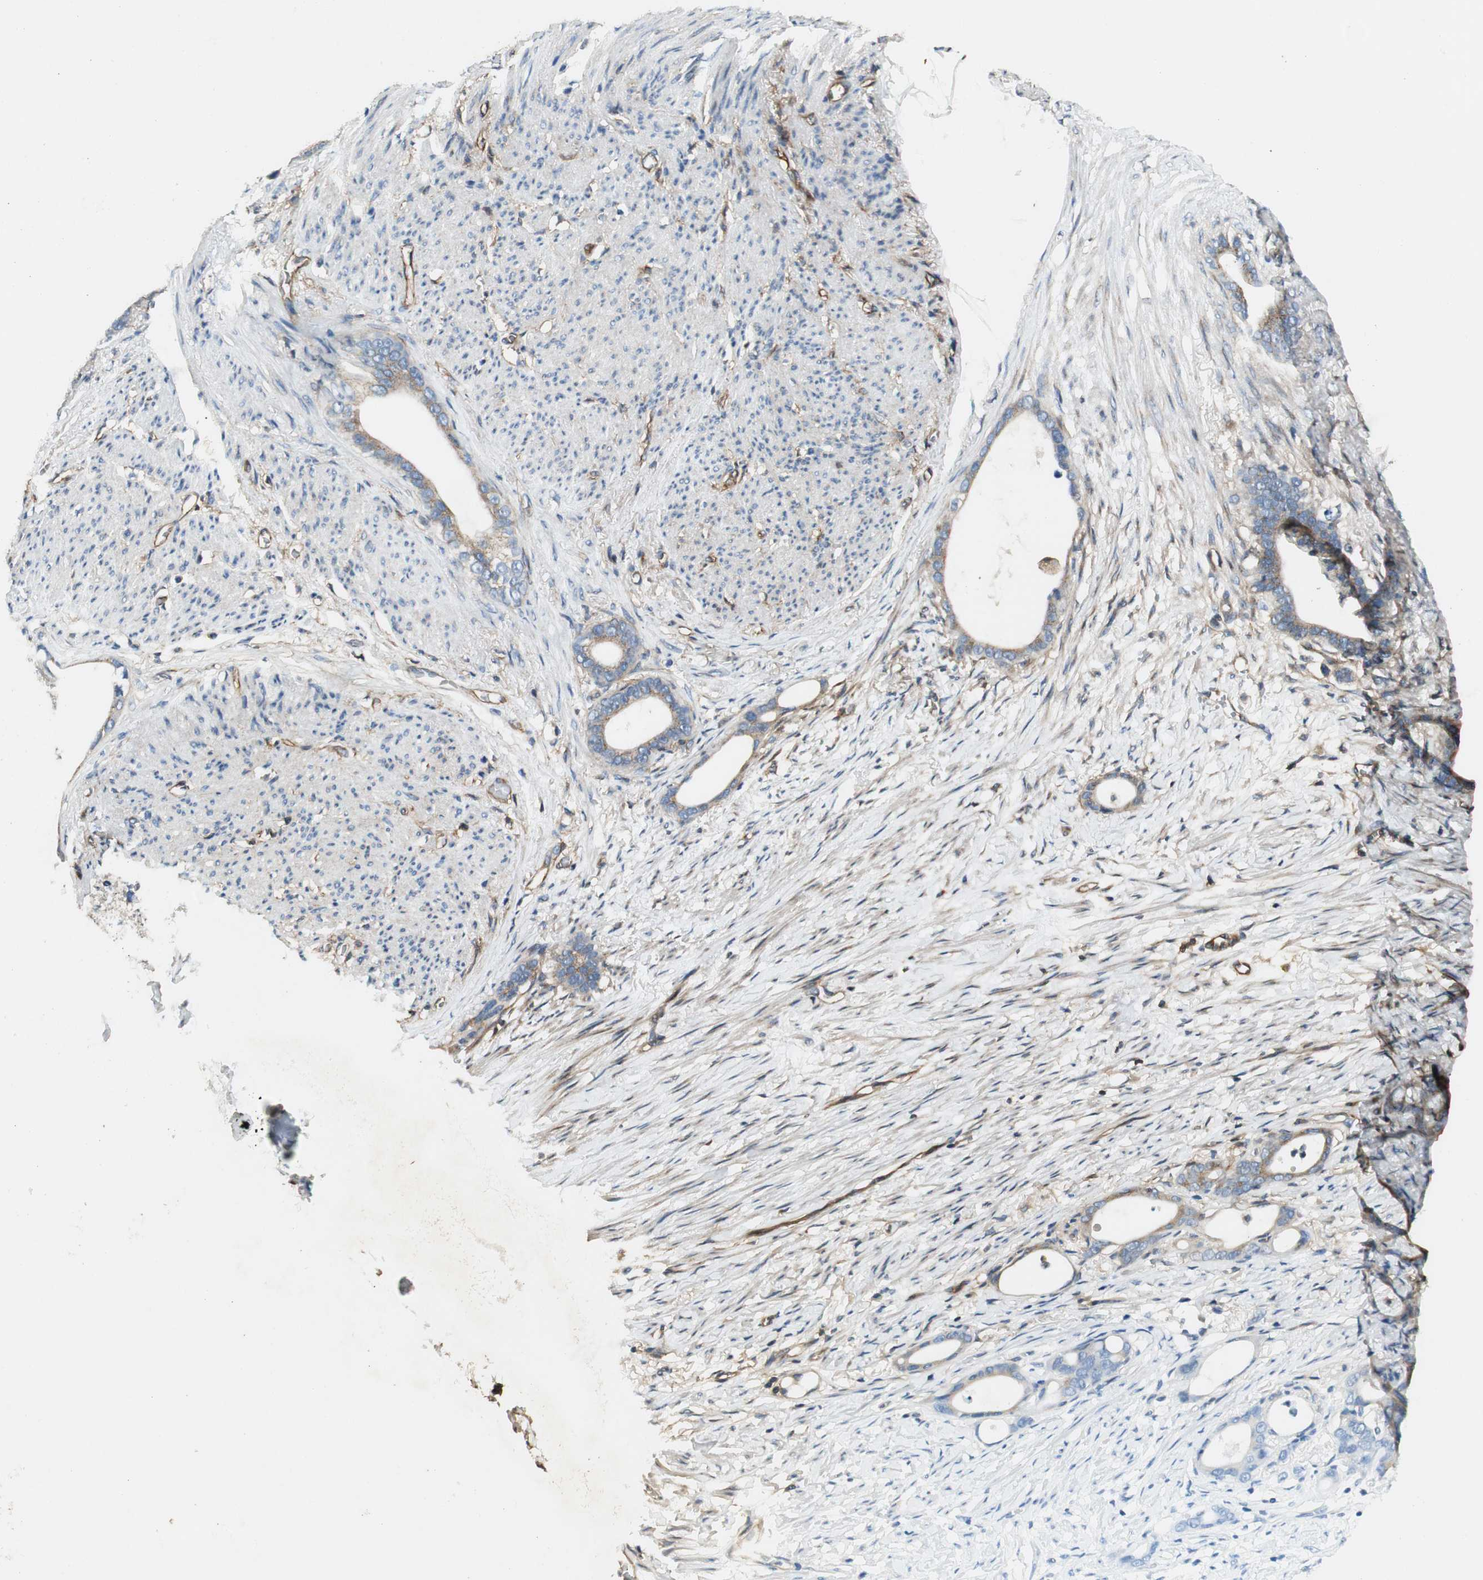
{"staining": {"intensity": "moderate", "quantity": ">75%", "location": "cytoplasmic/membranous"}, "tissue": "stomach cancer", "cell_type": "Tumor cells", "image_type": "cancer", "snomed": [{"axis": "morphology", "description": "Adenocarcinoma, NOS"}, {"axis": "topography", "description": "Stomach"}], "caption": "Stomach cancer stained with a brown dye exhibits moderate cytoplasmic/membranous positive staining in about >75% of tumor cells.", "gene": "BTN3A3", "patient": {"sex": "female", "age": 75}}